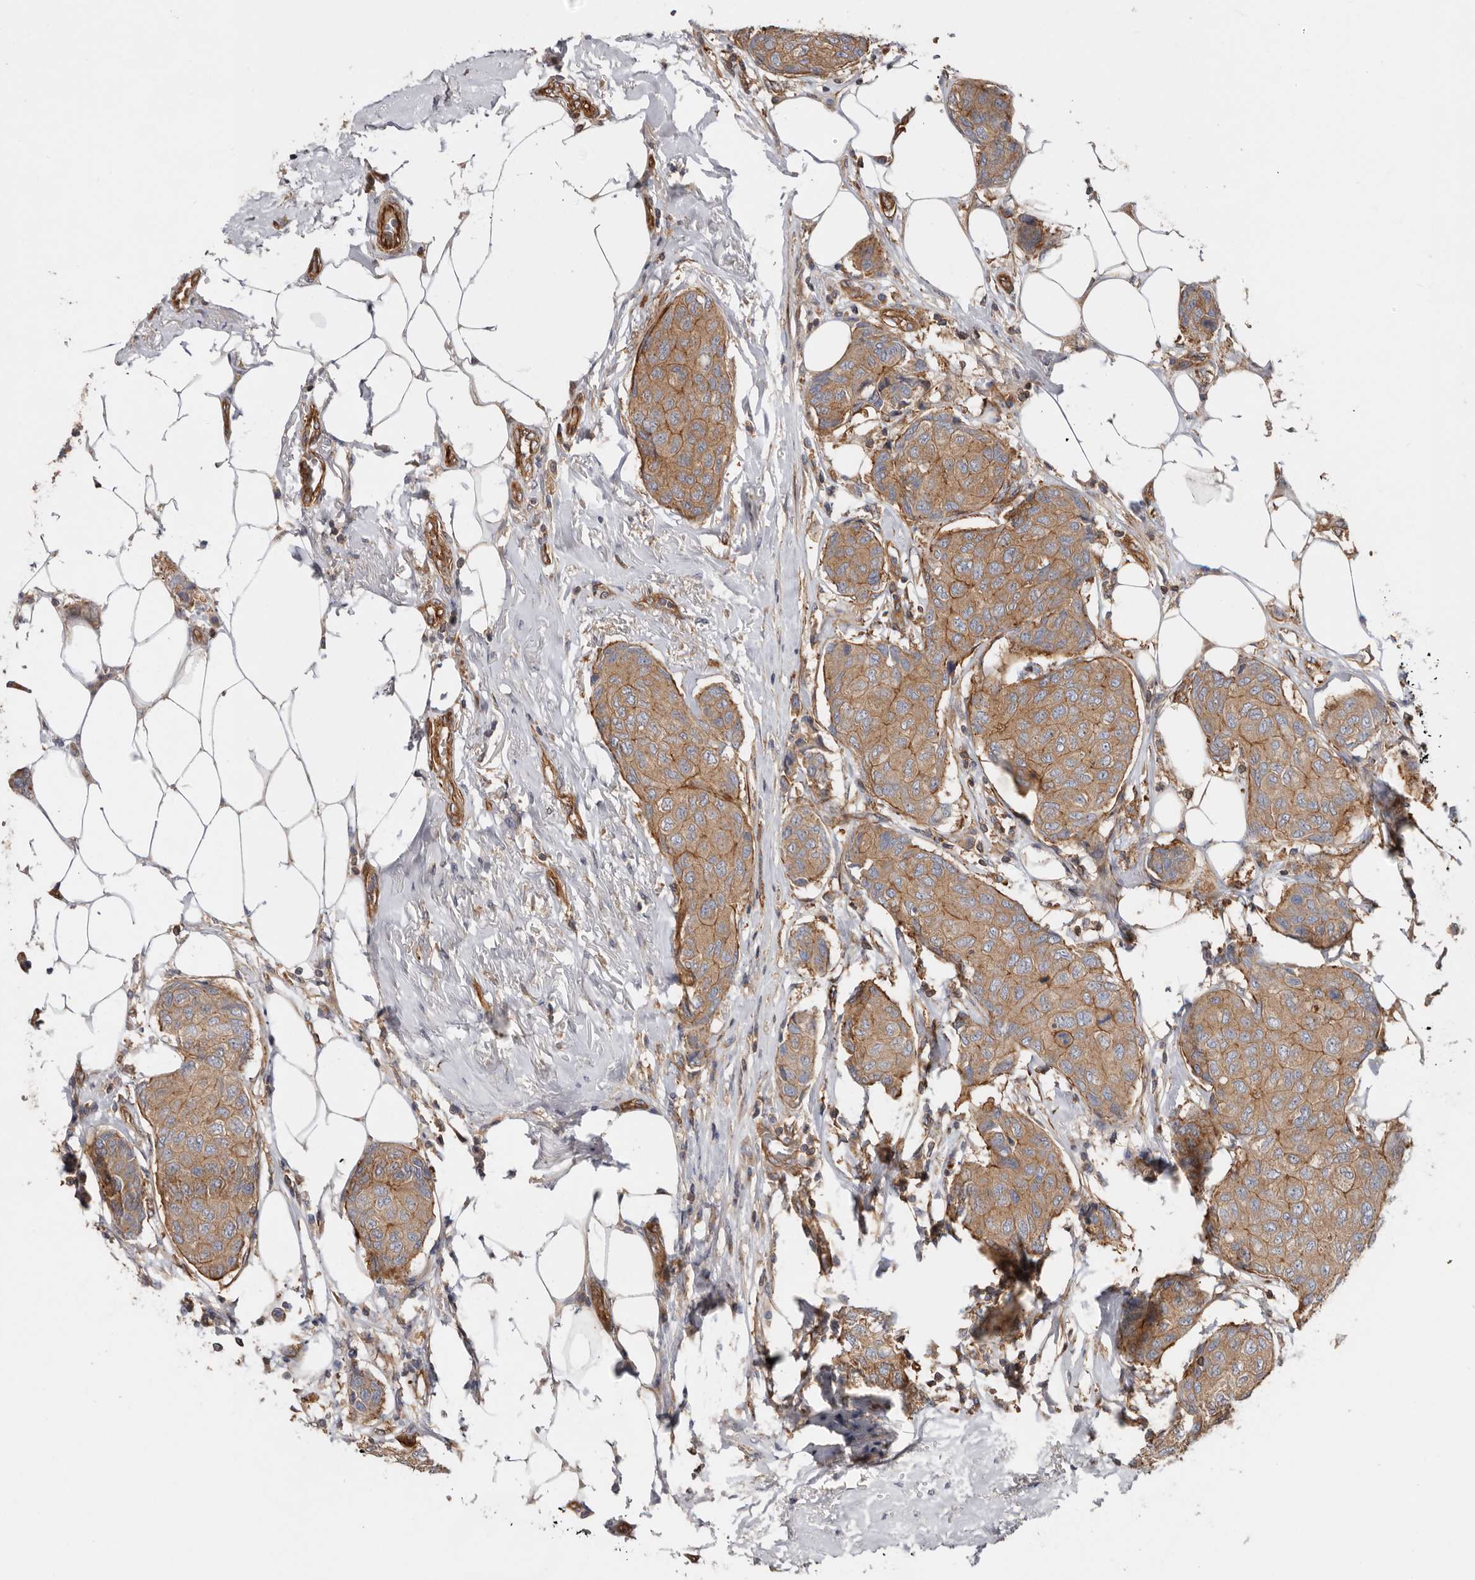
{"staining": {"intensity": "moderate", "quantity": ">75%", "location": "cytoplasmic/membranous"}, "tissue": "breast cancer", "cell_type": "Tumor cells", "image_type": "cancer", "snomed": [{"axis": "morphology", "description": "Duct carcinoma"}, {"axis": "topography", "description": "Breast"}], "caption": "Immunohistochemical staining of breast cancer (intraductal carcinoma) reveals moderate cytoplasmic/membranous protein expression in approximately >75% of tumor cells.", "gene": "TMC7", "patient": {"sex": "female", "age": 80}}